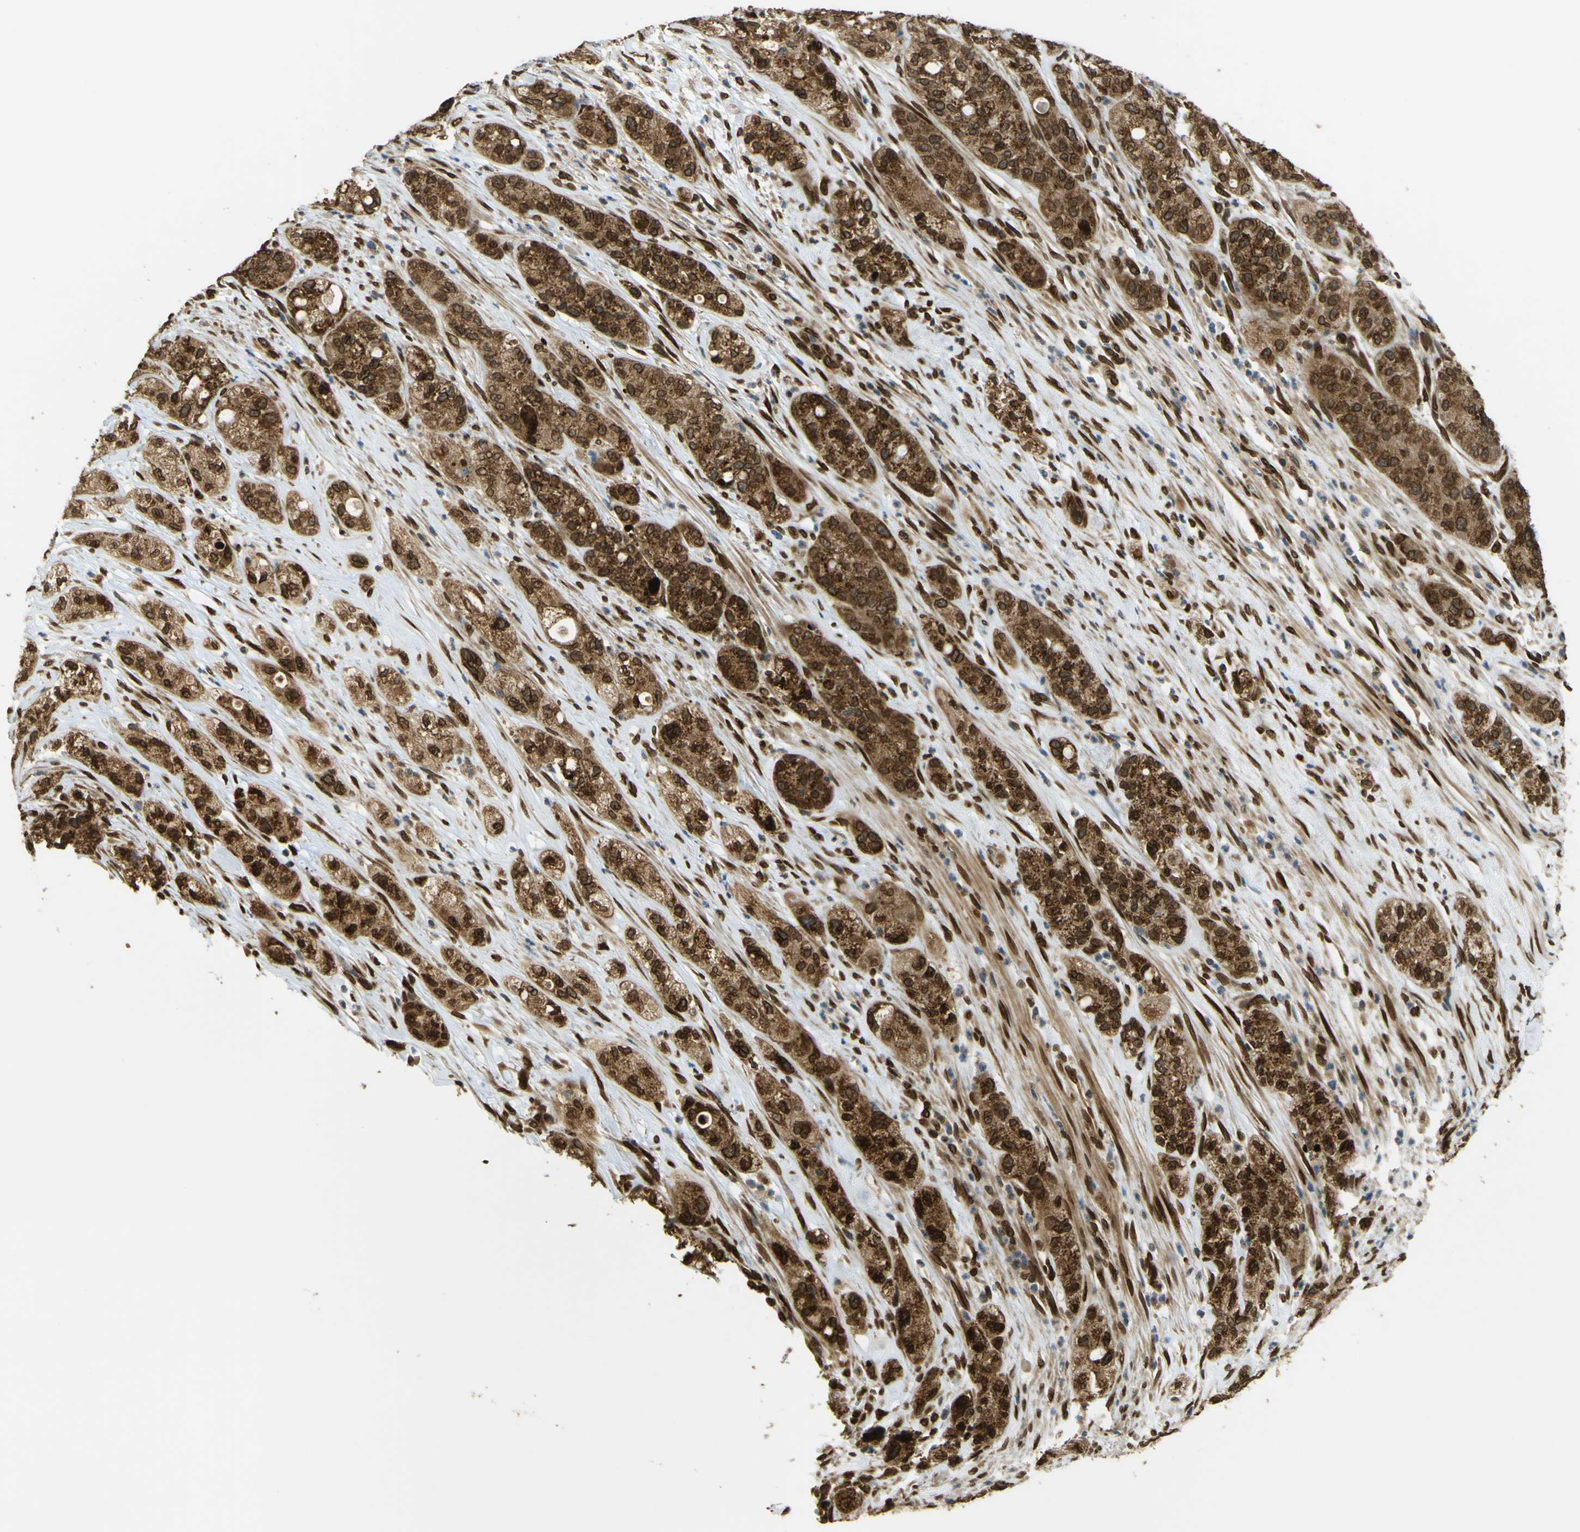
{"staining": {"intensity": "strong", "quantity": ">75%", "location": "cytoplasmic/membranous,nuclear"}, "tissue": "pancreatic cancer", "cell_type": "Tumor cells", "image_type": "cancer", "snomed": [{"axis": "morphology", "description": "Adenocarcinoma, NOS"}, {"axis": "topography", "description": "Pancreas"}], "caption": "Strong cytoplasmic/membranous and nuclear positivity for a protein is identified in about >75% of tumor cells of pancreatic adenocarcinoma using immunohistochemistry (IHC).", "gene": "GALNT1", "patient": {"sex": "female", "age": 78}}